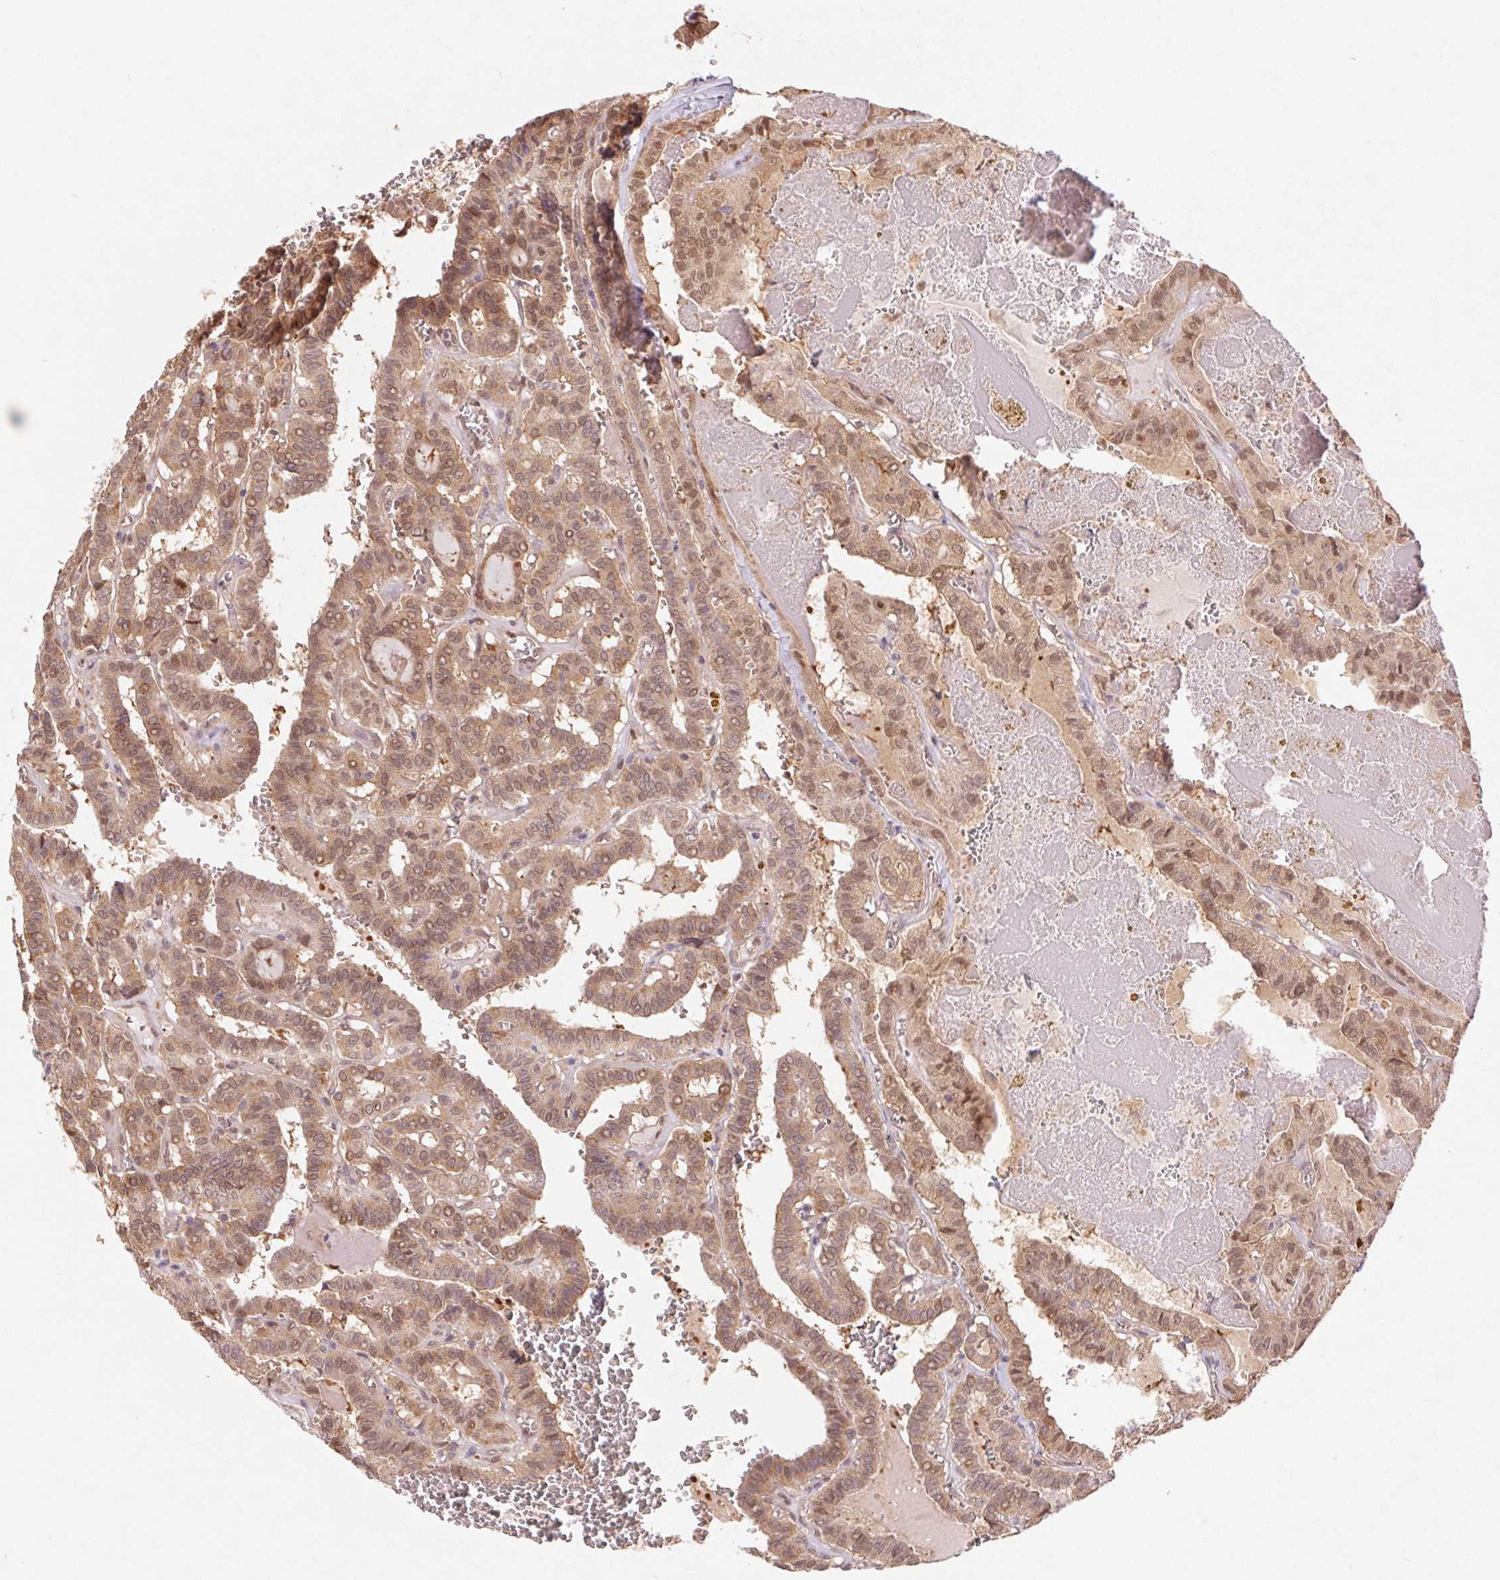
{"staining": {"intensity": "weak", "quantity": ">75%", "location": "cytoplasmic/membranous,nuclear"}, "tissue": "thyroid cancer", "cell_type": "Tumor cells", "image_type": "cancer", "snomed": [{"axis": "morphology", "description": "Papillary adenocarcinoma, NOS"}, {"axis": "topography", "description": "Thyroid gland"}], "caption": "Brown immunohistochemical staining in human thyroid cancer (papillary adenocarcinoma) displays weak cytoplasmic/membranous and nuclear positivity in approximately >75% of tumor cells.", "gene": "RRM1", "patient": {"sex": "female", "age": 21}}